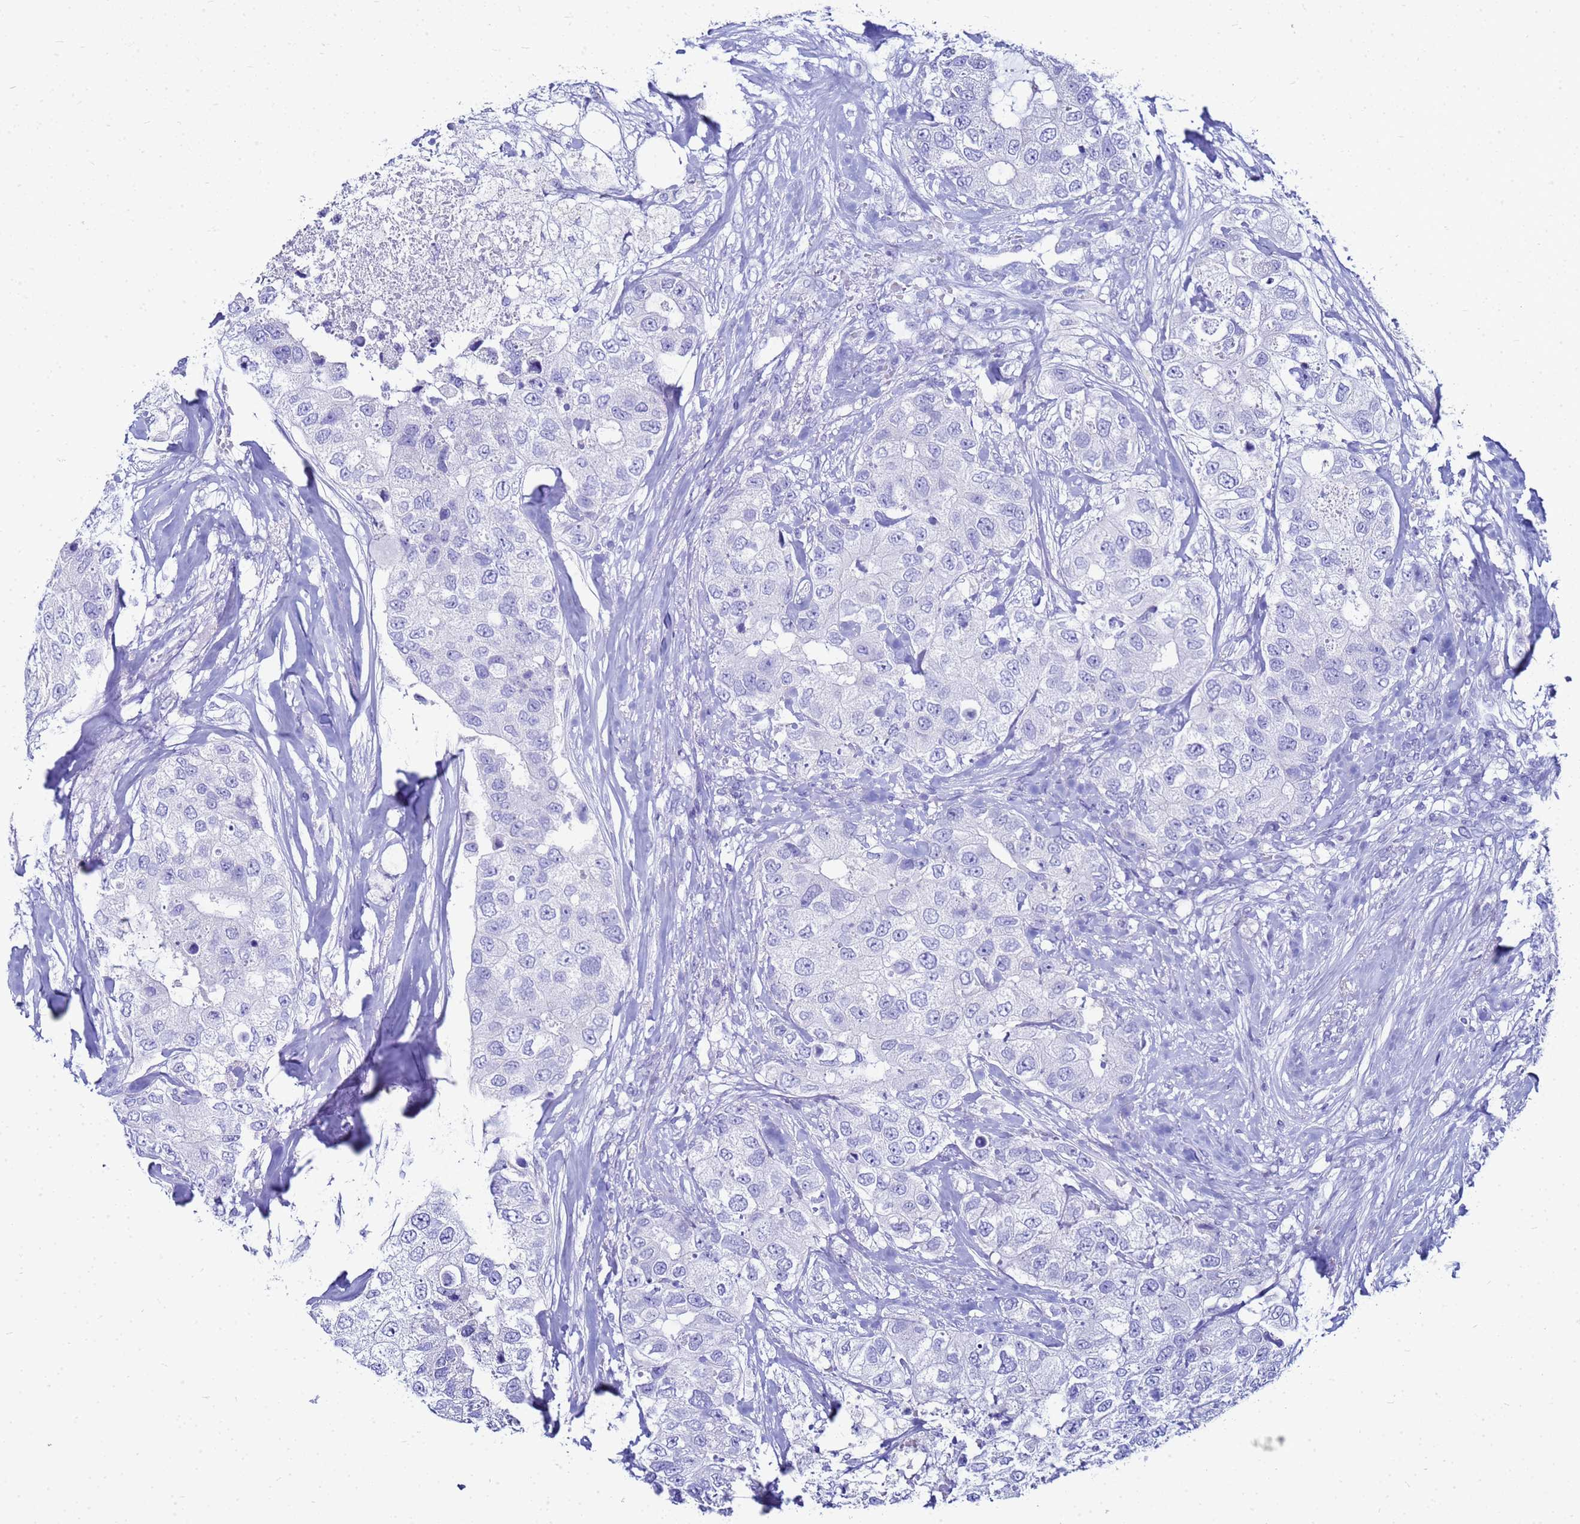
{"staining": {"intensity": "negative", "quantity": "none", "location": "none"}, "tissue": "breast cancer", "cell_type": "Tumor cells", "image_type": "cancer", "snomed": [{"axis": "morphology", "description": "Duct carcinoma"}, {"axis": "topography", "description": "Breast"}], "caption": "Immunohistochemistry image of invasive ductal carcinoma (breast) stained for a protein (brown), which demonstrates no staining in tumor cells. (DAB immunohistochemistry with hematoxylin counter stain).", "gene": "CKB", "patient": {"sex": "female", "age": 62}}